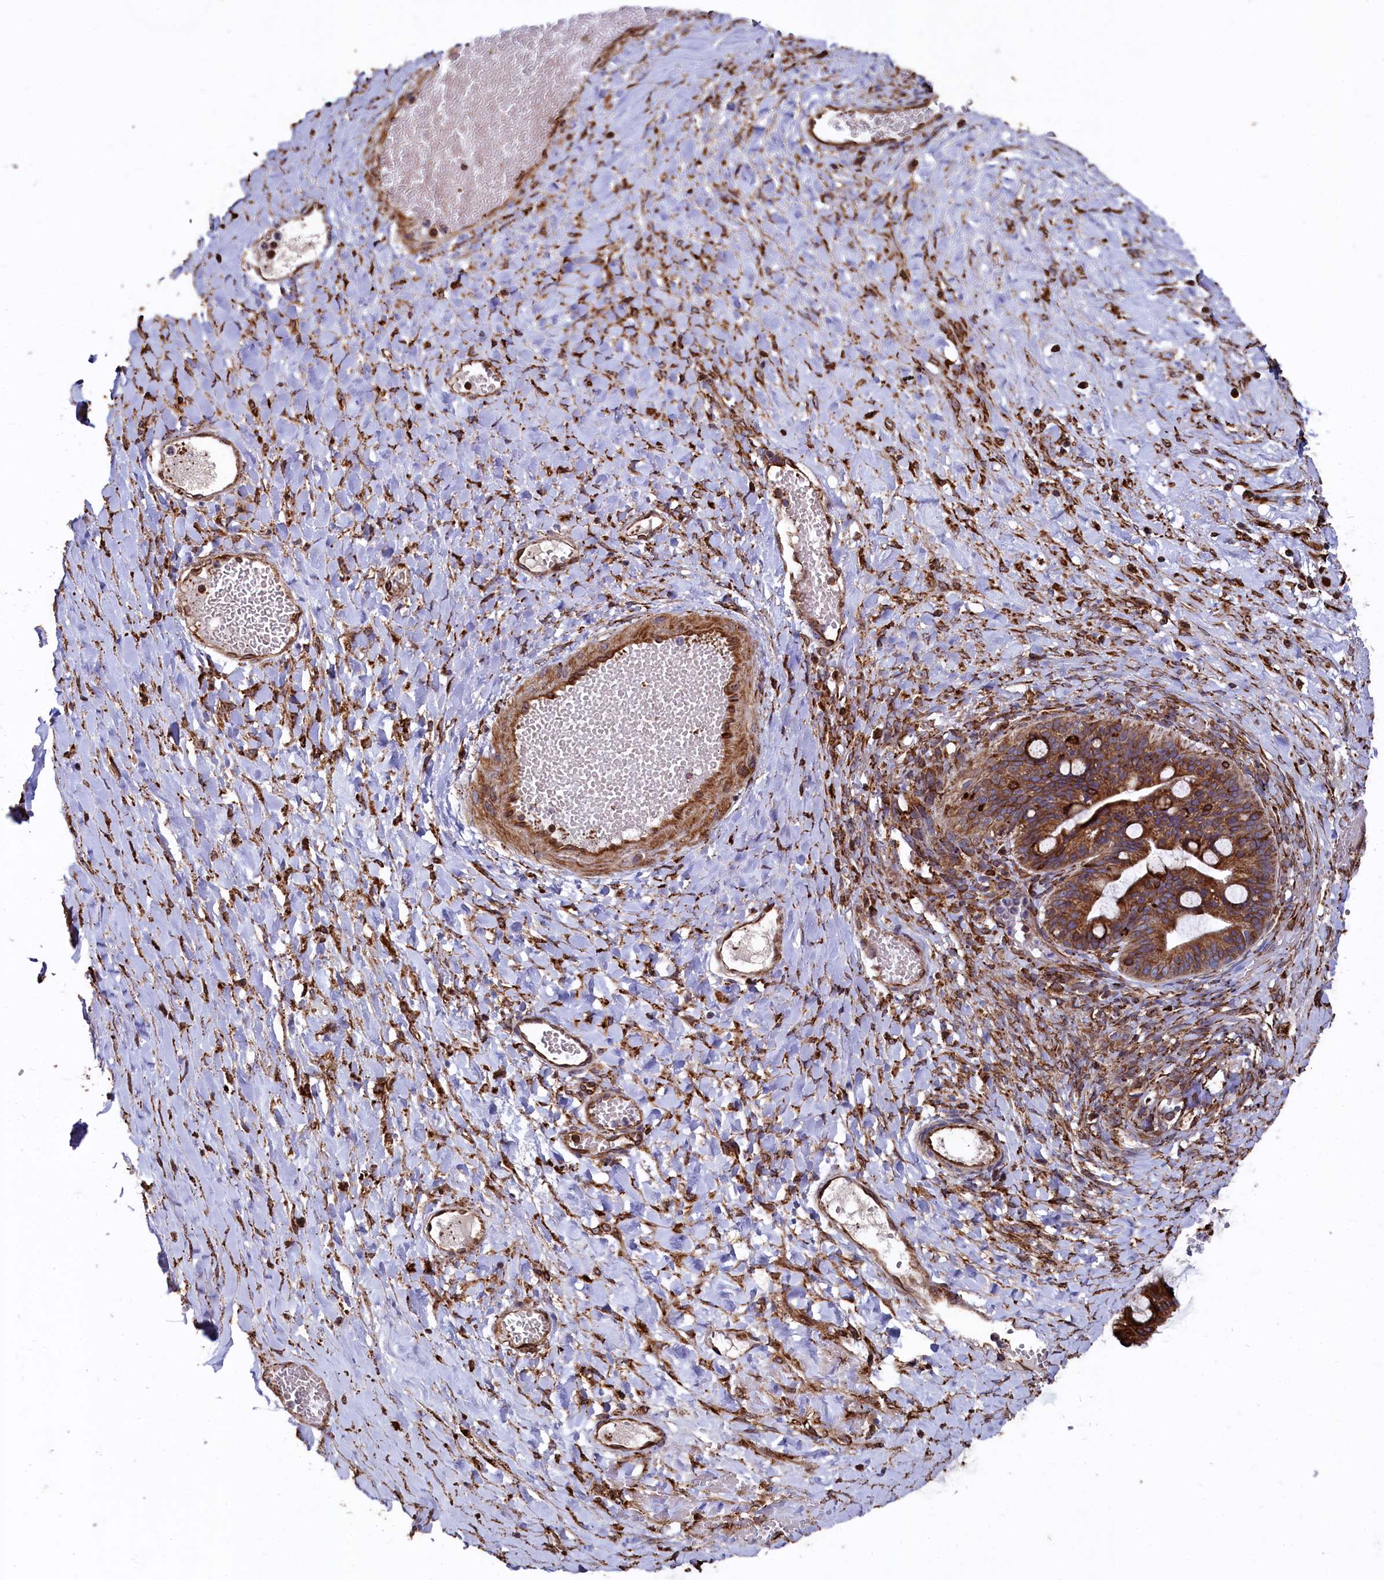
{"staining": {"intensity": "strong", "quantity": ">75%", "location": "cytoplasmic/membranous"}, "tissue": "ovarian cancer", "cell_type": "Tumor cells", "image_type": "cancer", "snomed": [{"axis": "morphology", "description": "Cystadenocarcinoma, mucinous, NOS"}, {"axis": "topography", "description": "Ovary"}], "caption": "Ovarian mucinous cystadenocarcinoma stained with immunohistochemistry (IHC) displays strong cytoplasmic/membranous positivity in about >75% of tumor cells.", "gene": "NEURL1B", "patient": {"sex": "female", "age": 73}}